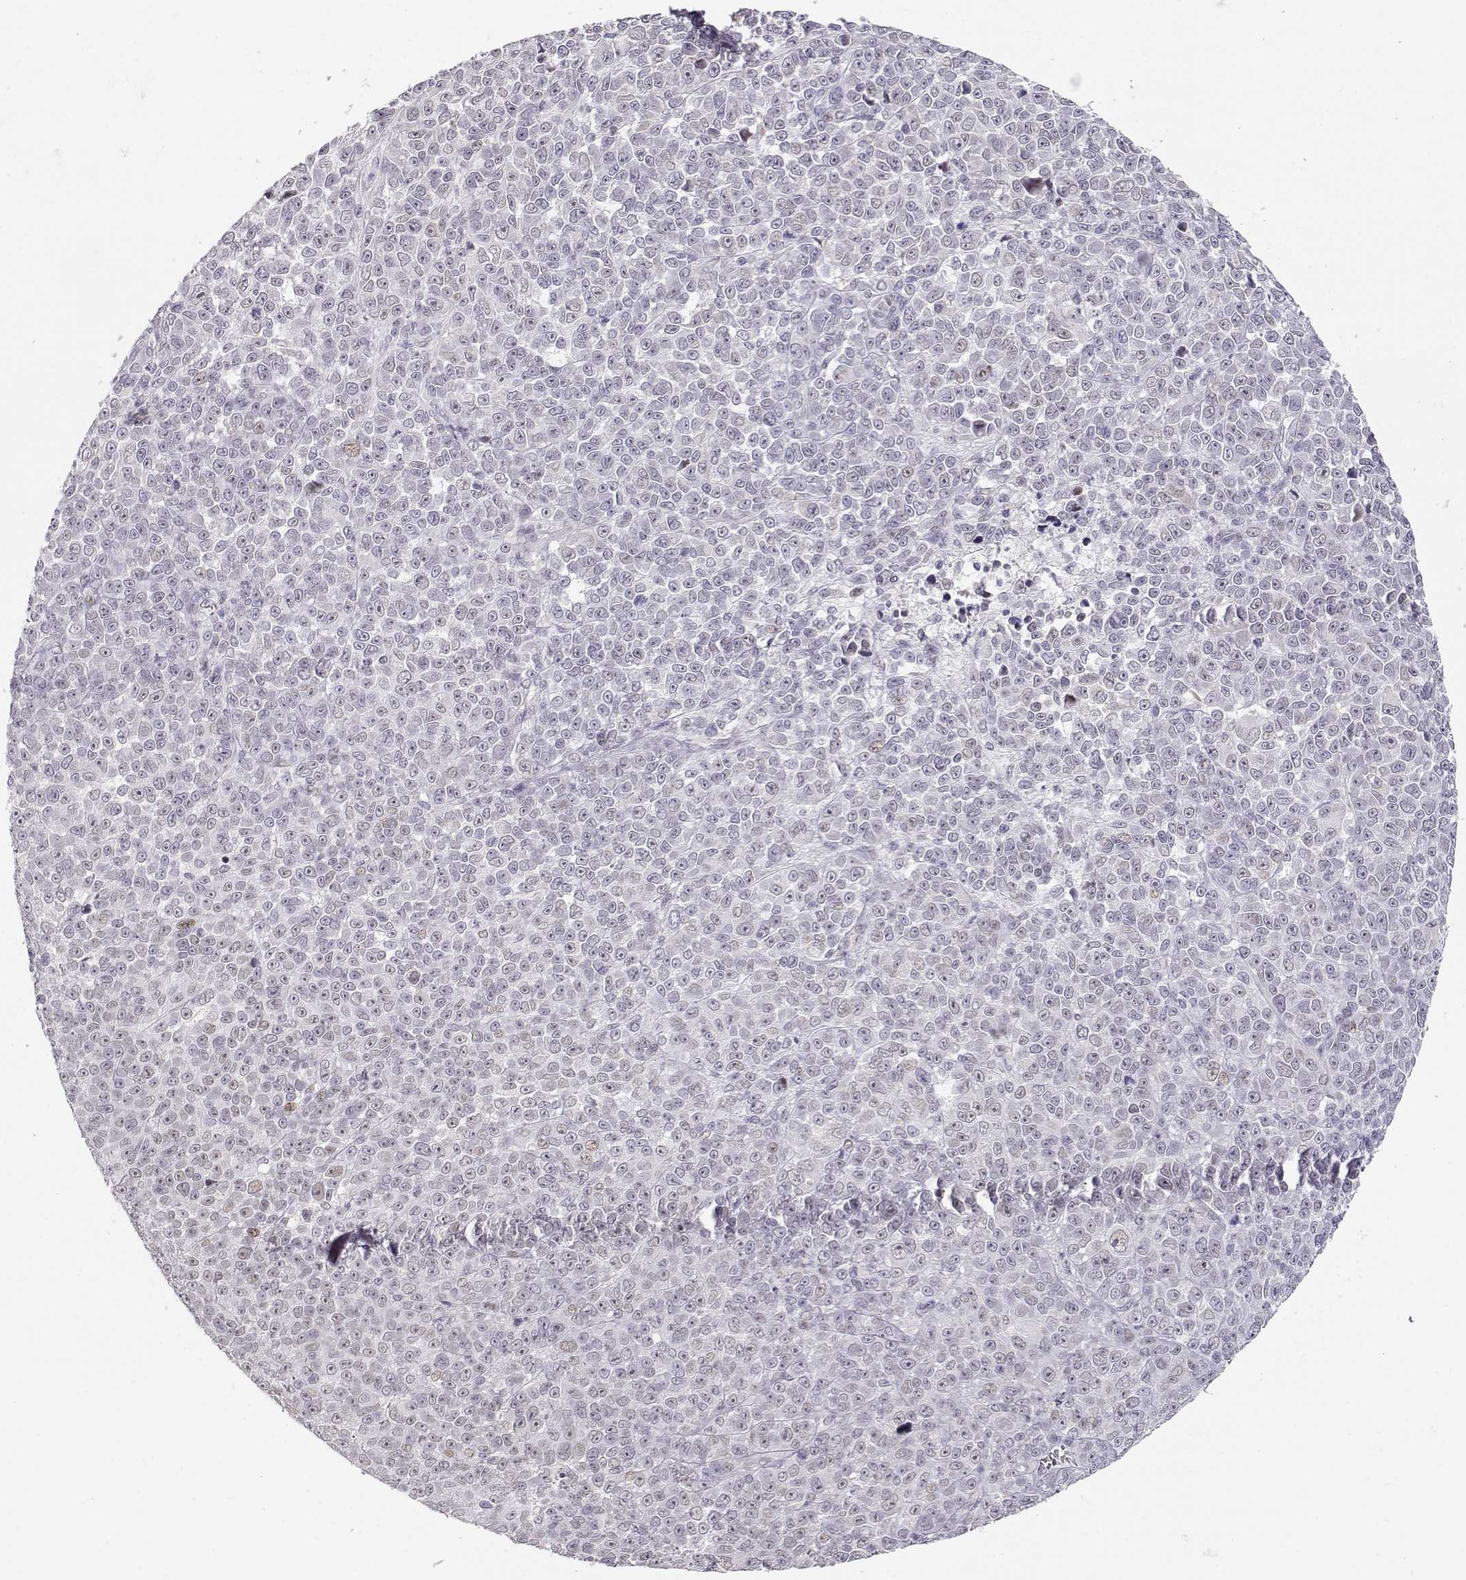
{"staining": {"intensity": "negative", "quantity": "none", "location": "none"}, "tissue": "melanoma", "cell_type": "Tumor cells", "image_type": "cancer", "snomed": [{"axis": "morphology", "description": "Malignant melanoma, NOS"}, {"axis": "topography", "description": "Skin"}], "caption": "Tumor cells show no significant protein staining in malignant melanoma.", "gene": "TEPP", "patient": {"sex": "female", "age": 95}}